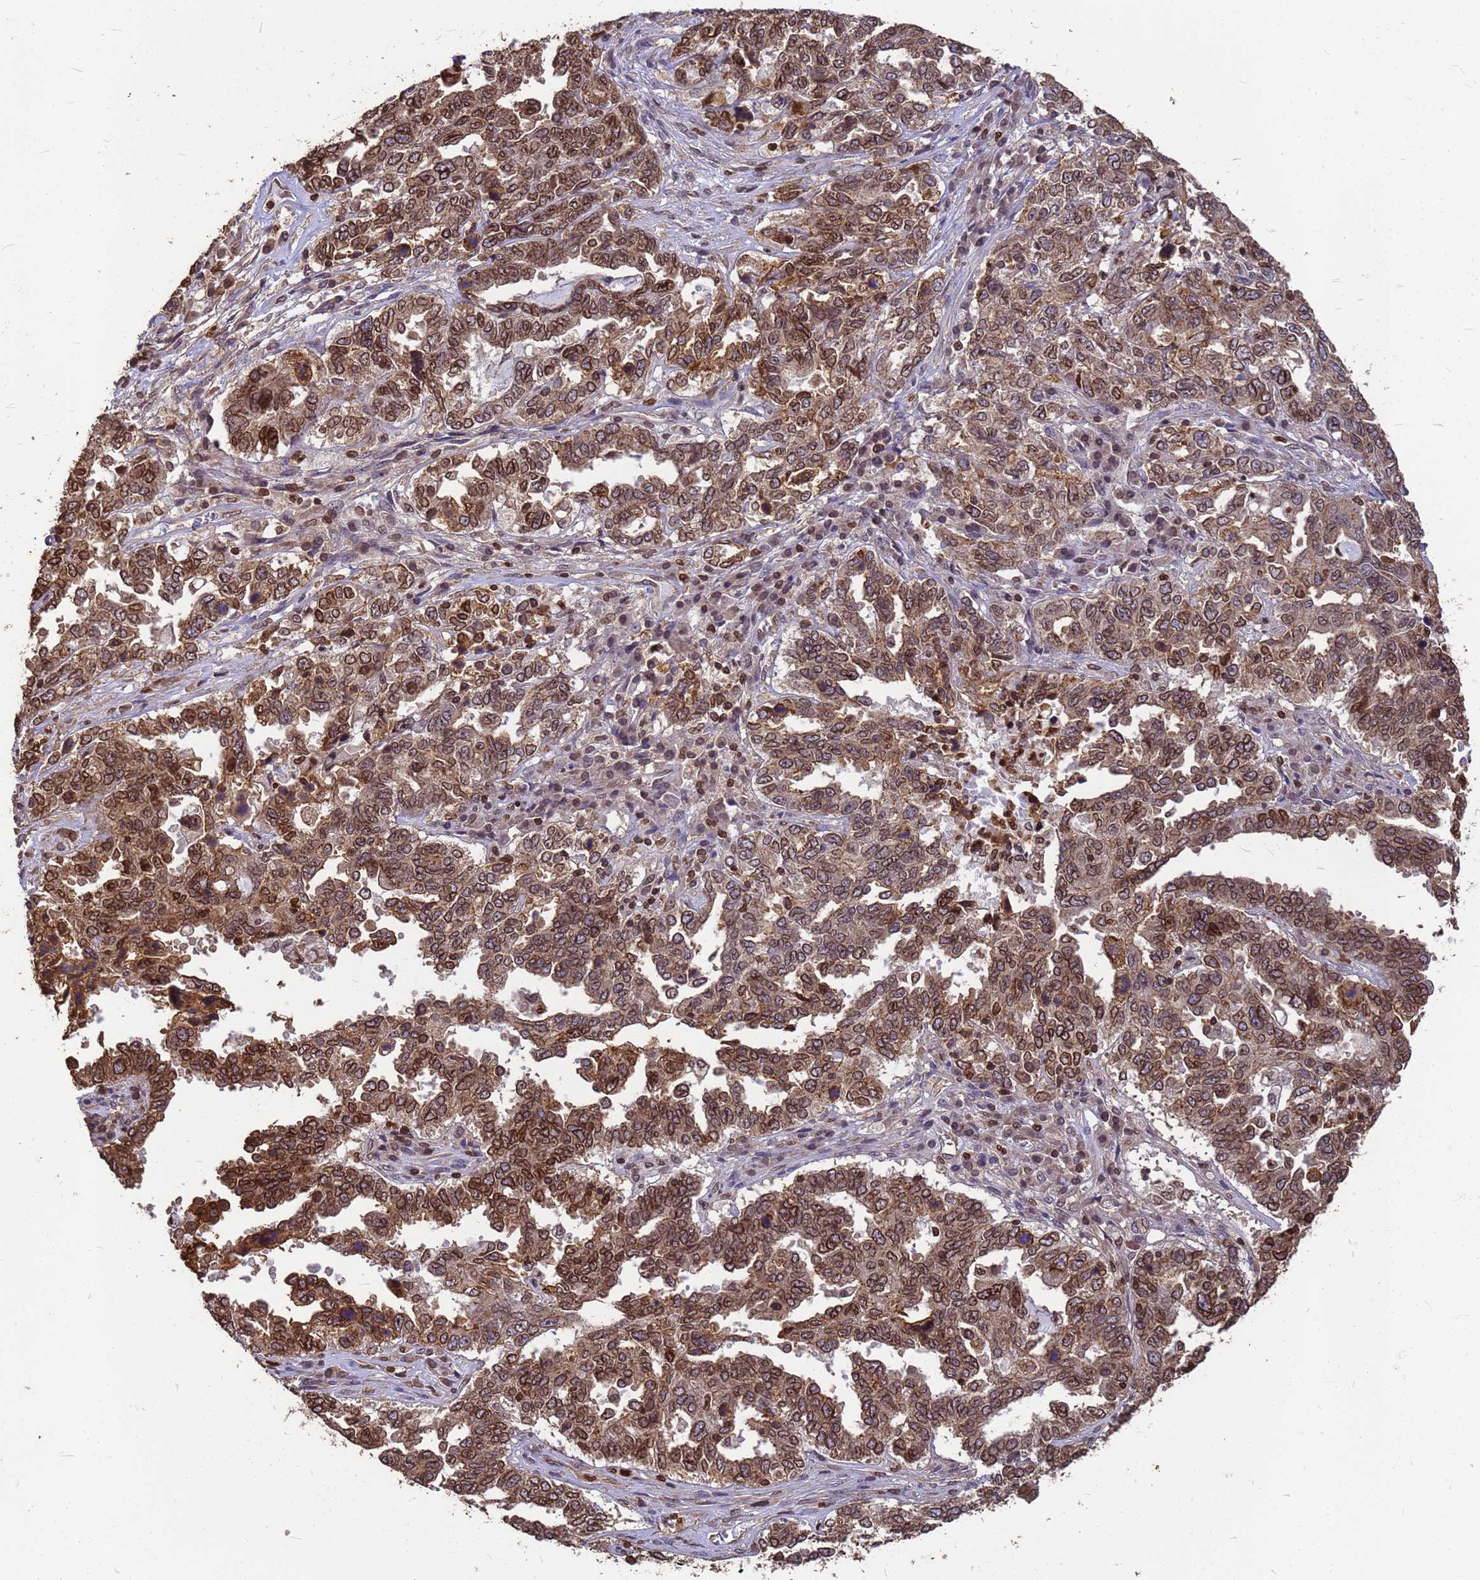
{"staining": {"intensity": "moderate", "quantity": ">75%", "location": "cytoplasmic/membranous,nuclear"}, "tissue": "ovarian cancer", "cell_type": "Tumor cells", "image_type": "cancer", "snomed": [{"axis": "morphology", "description": "Carcinoma, endometroid"}, {"axis": "topography", "description": "Ovary"}], "caption": "IHC of ovarian endometroid carcinoma reveals medium levels of moderate cytoplasmic/membranous and nuclear staining in about >75% of tumor cells.", "gene": "C1orf35", "patient": {"sex": "female", "age": 62}}